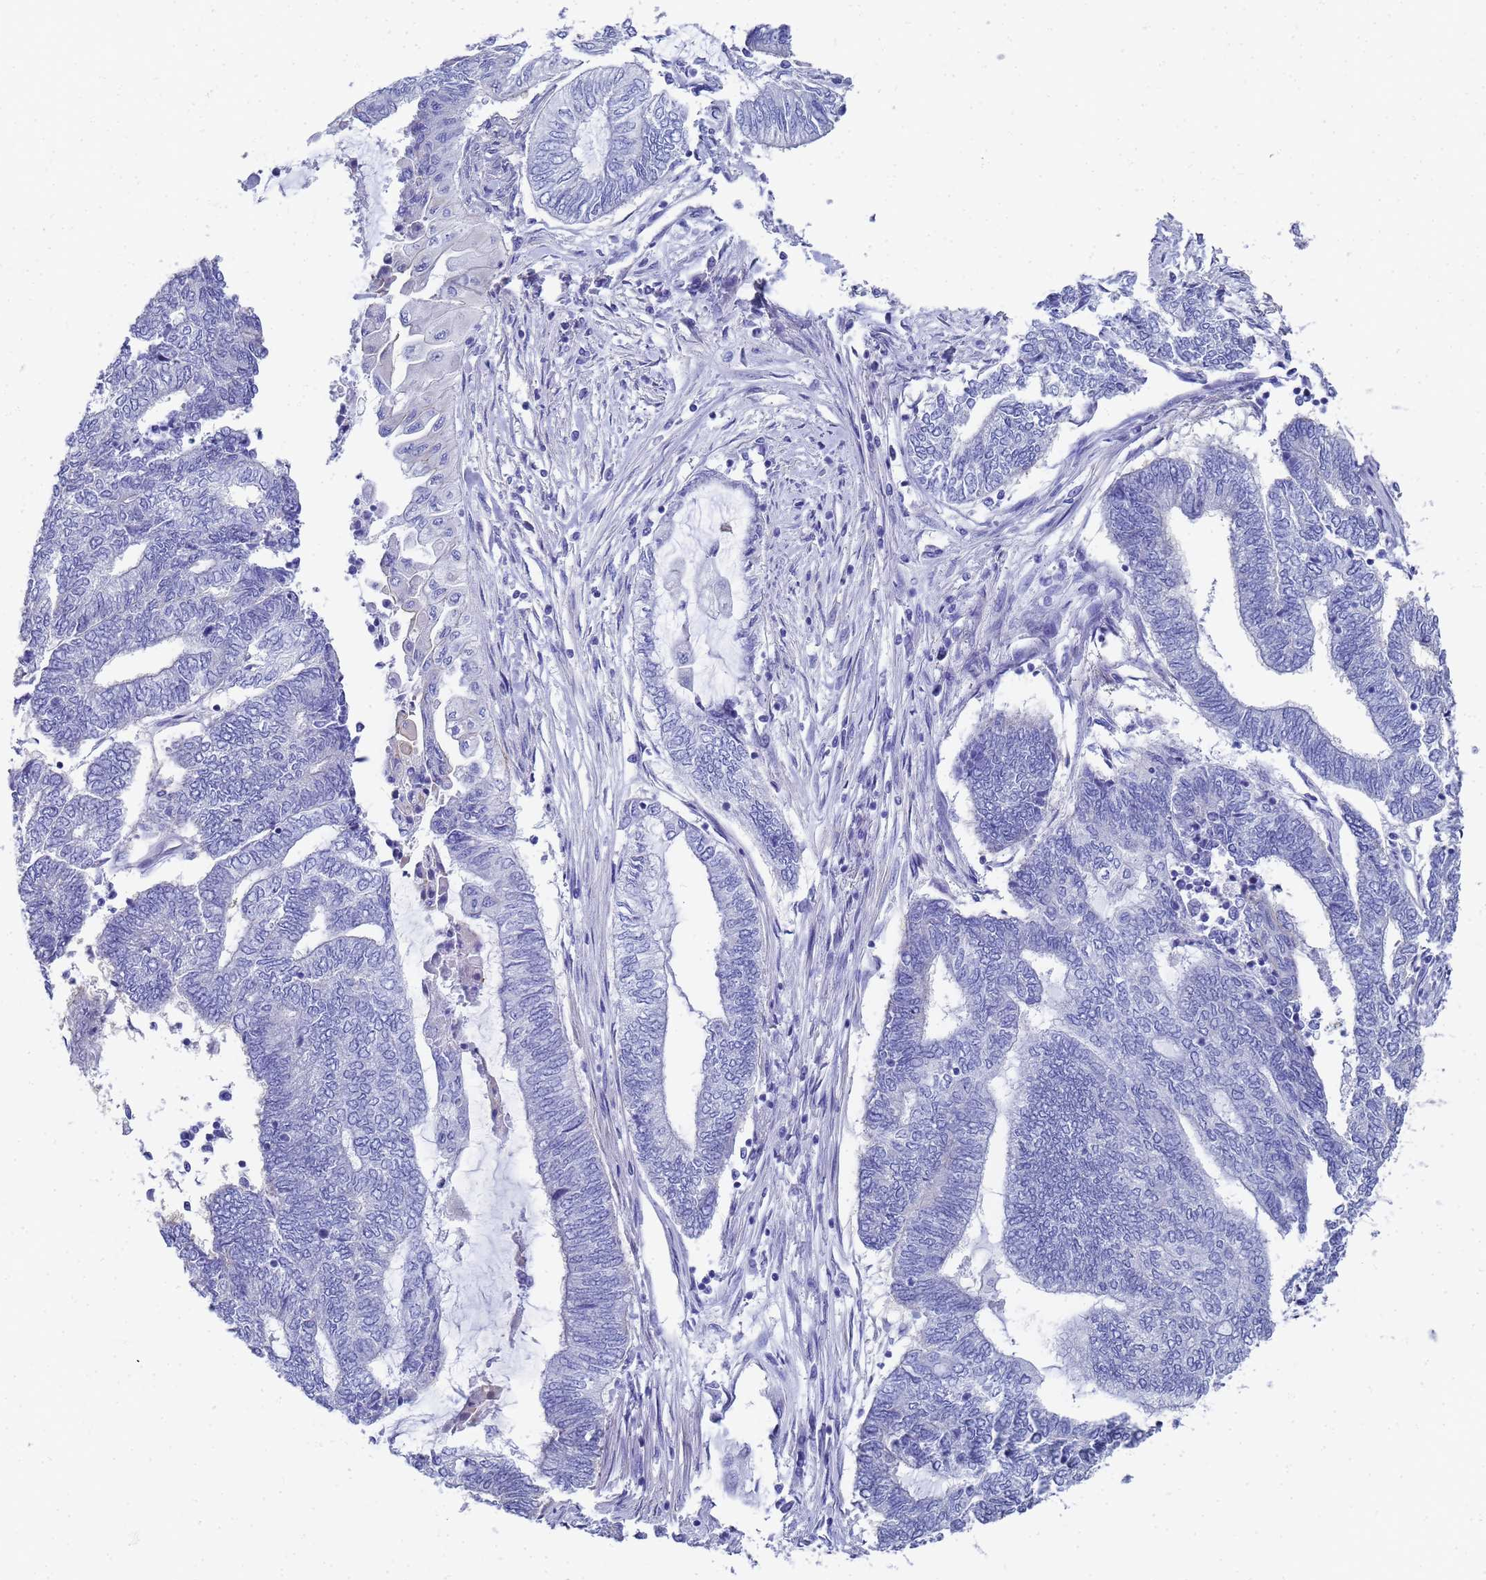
{"staining": {"intensity": "negative", "quantity": "none", "location": "none"}, "tissue": "endometrial cancer", "cell_type": "Tumor cells", "image_type": "cancer", "snomed": [{"axis": "morphology", "description": "Adenocarcinoma, NOS"}, {"axis": "topography", "description": "Uterus"}, {"axis": "topography", "description": "Endometrium"}], "caption": "Immunohistochemistry image of human endometrial cancer (adenocarcinoma) stained for a protein (brown), which shows no staining in tumor cells.", "gene": "TUBB1", "patient": {"sex": "female", "age": 70}}